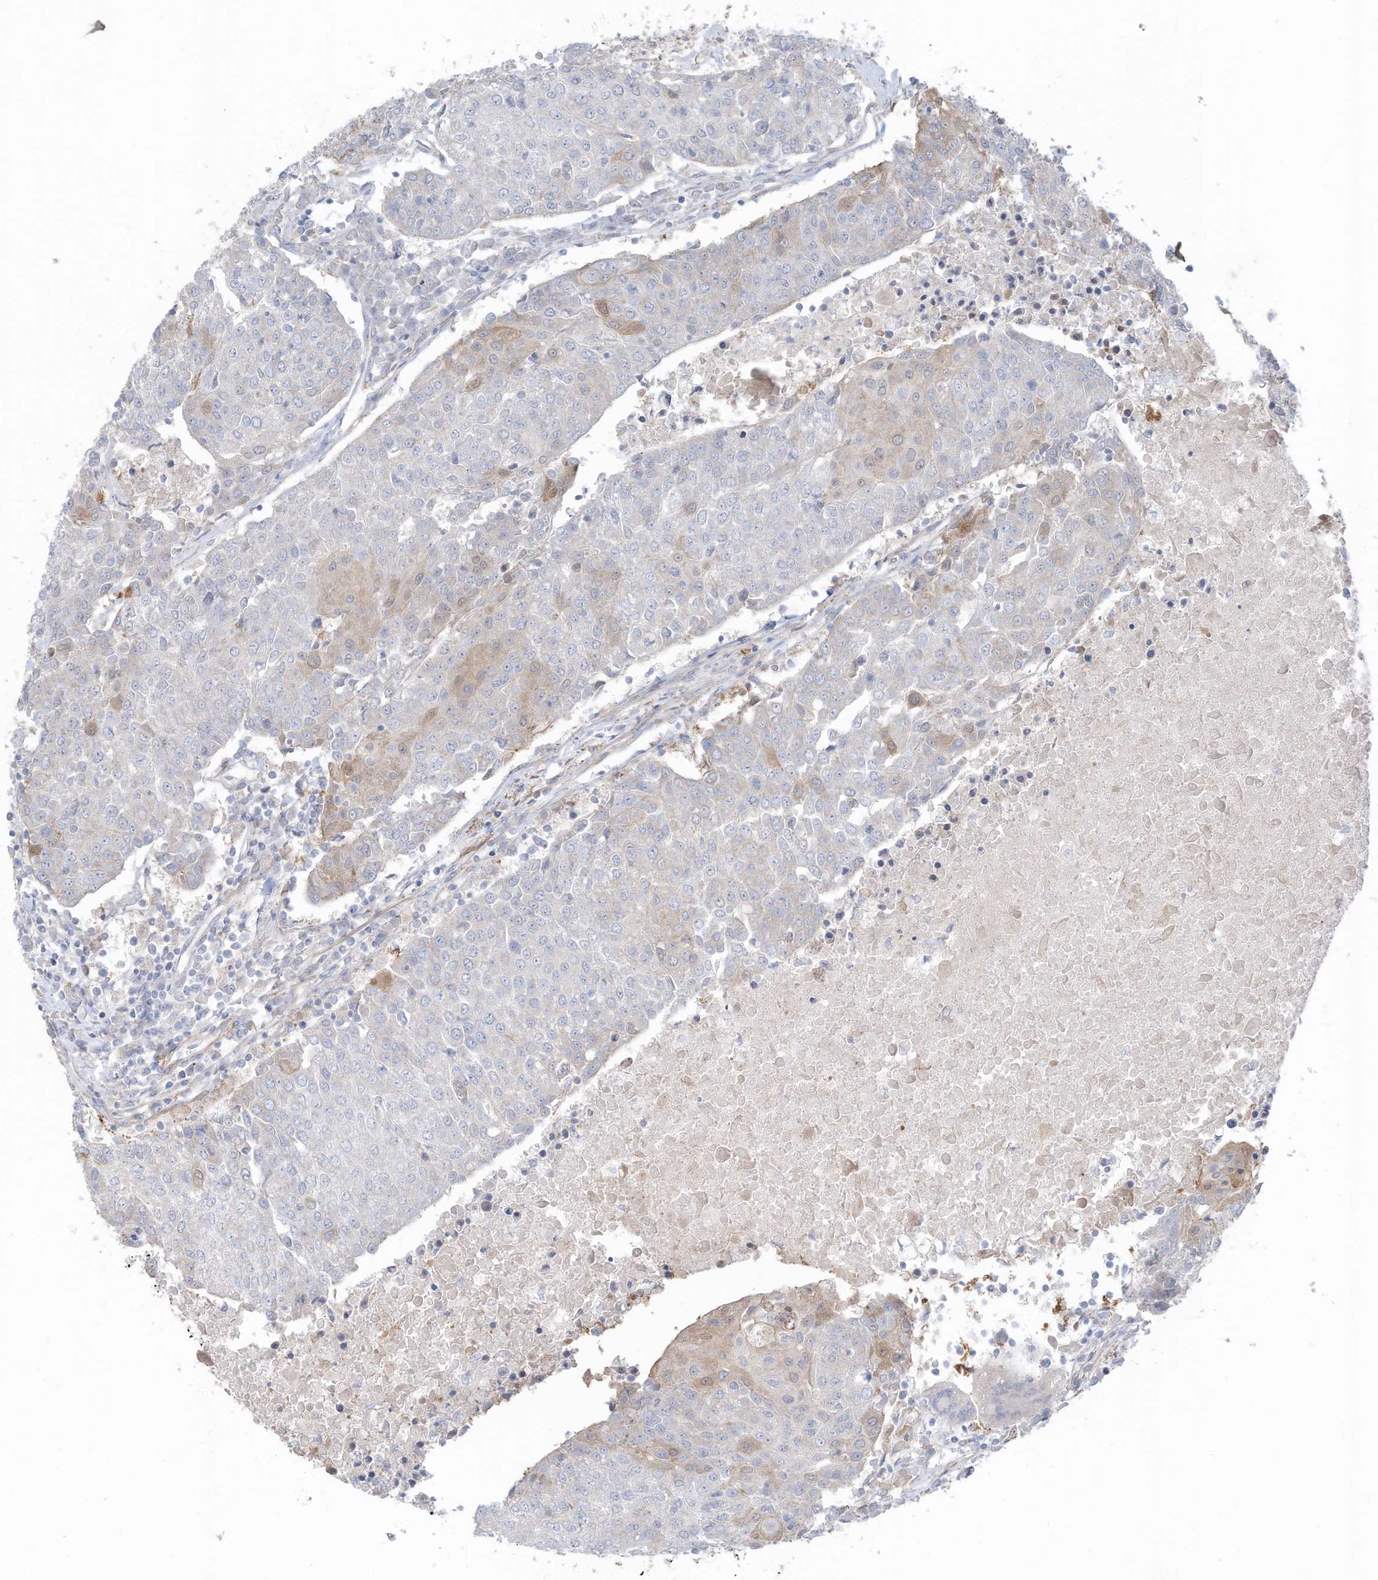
{"staining": {"intensity": "weak", "quantity": "<25%", "location": "cytoplasmic/membranous"}, "tissue": "urothelial cancer", "cell_type": "Tumor cells", "image_type": "cancer", "snomed": [{"axis": "morphology", "description": "Urothelial carcinoma, High grade"}, {"axis": "topography", "description": "Urinary bladder"}], "caption": "Immunohistochemistry (IHC) of human urothelial cancer demonstrates no positivity in tumor cells.", "gene": "SLC17A7", "patient": {"sex": "female", "age": 85}}